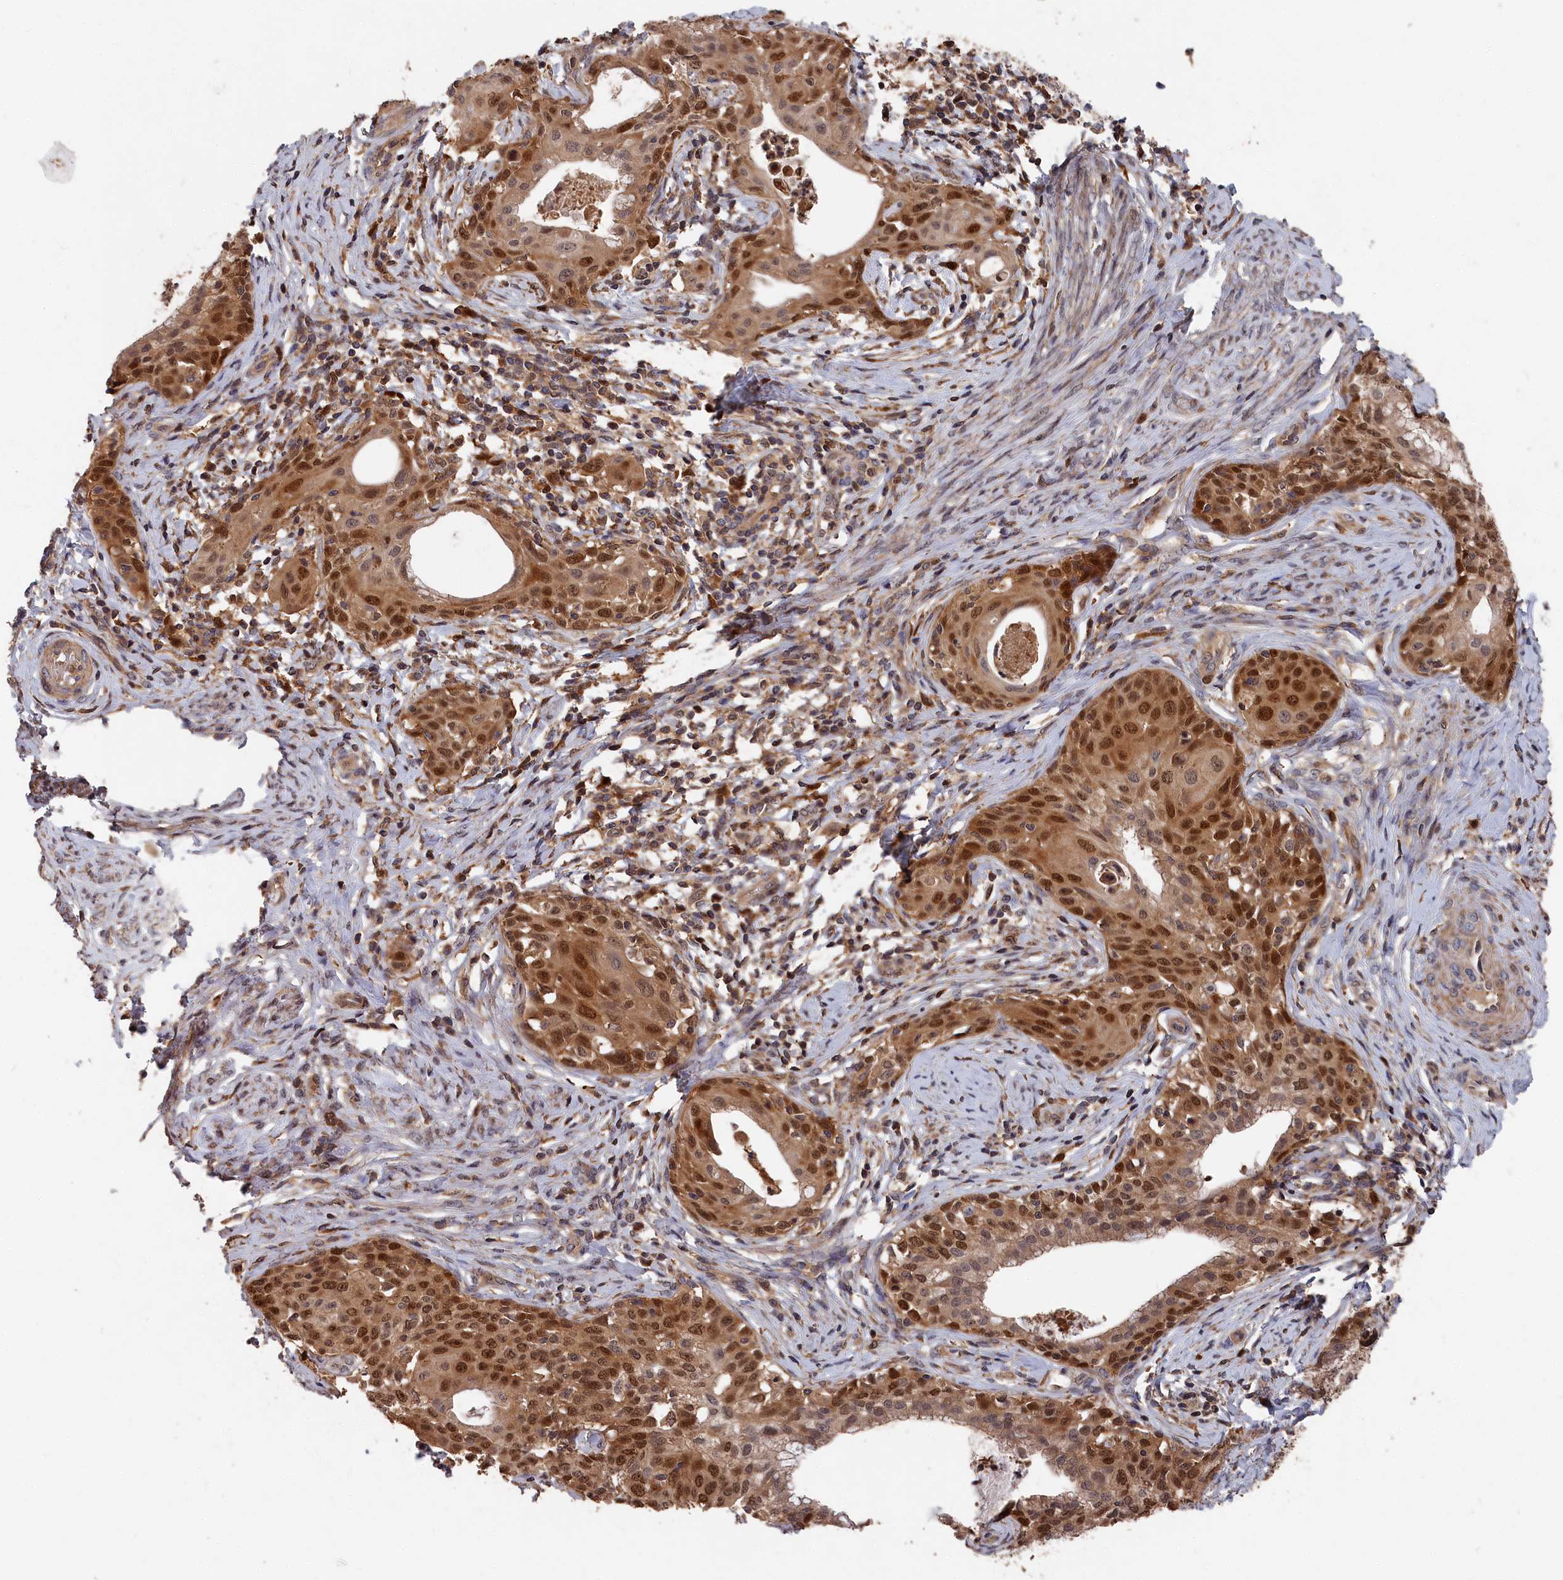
{"staining": {"intensity": "moderate", "quantity": ">75%", "location": "cytoplasmic/membranous,nuclear"}, "tissue": "cervical cancer", "cell_type": "Tumor cells", "image_type": "cancer", "snomed": [{"axis": "morphology", "description": "Squamous cell carcinoma, NOS"}, {"axis": "morphology", "description": "Adenocarcinoma, NOS"}, {"axis": "topography", "description": "Cervix"}], "caption": "Cervical cancer stained with a protein marker shows moderate staining in tumor cells.", "gene": "RMI2", "patient": {"sex": "female", "age": 52}}